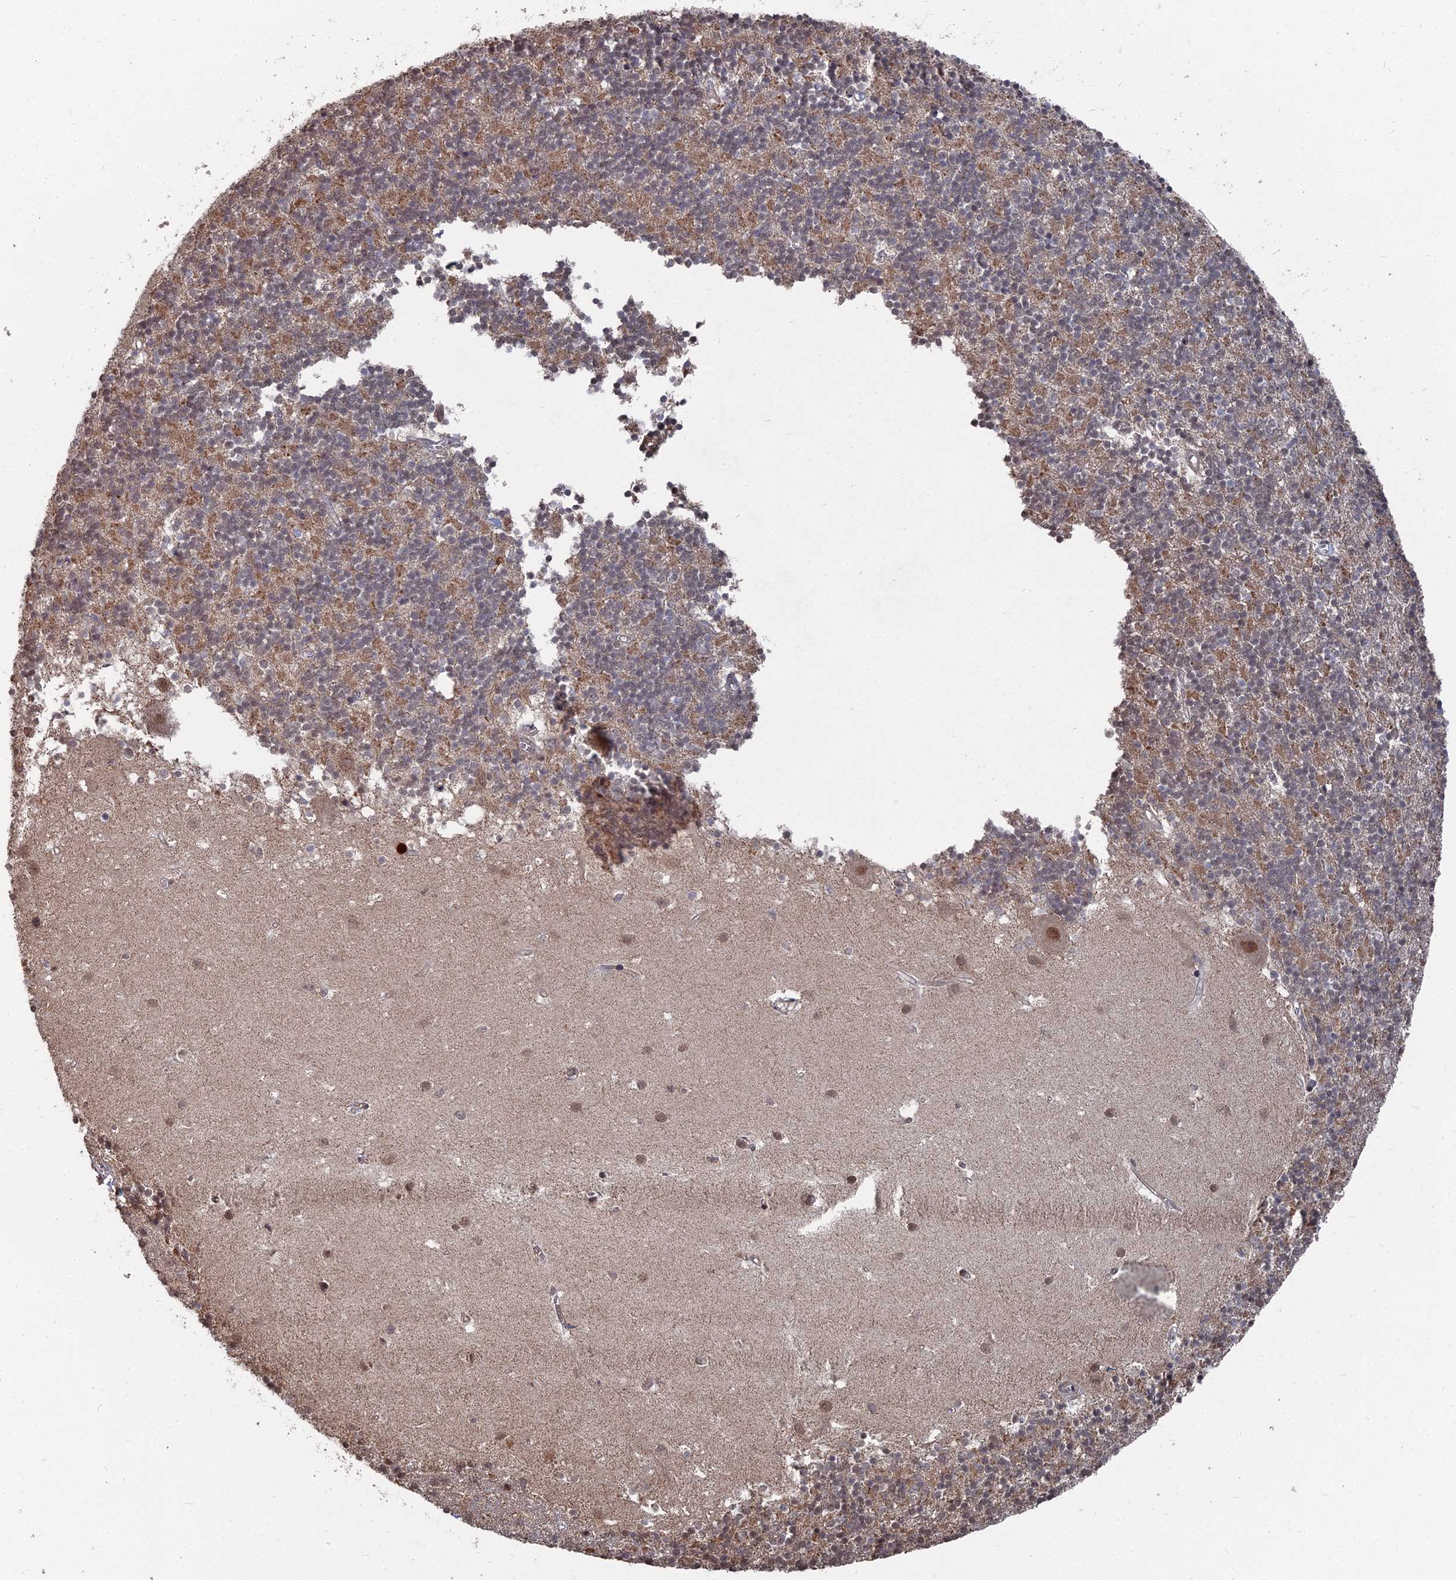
{"staining": {"intensity": "weak", "quantity": "25%-75%", "location": "cytoplasmic/membranous"}, "tissue": "cerebellum", "cell_type": "Cells in granular layer", "image_type": "normal", "snomed": [{"axis": "morphology", "description": "Normal tissue, NOS"}, {"axis": "topography", "description": "Cerebellum"}], "caption": "Benign cerebellum demonstrates weak cytoplasmic/membranous expression in approximately 25%-75% of cells in granular layer The protein is shown in brown color, while the nuclei are stained blue..", "gene": "CCNP", "patient": {"sex": "male", "age": 54}}